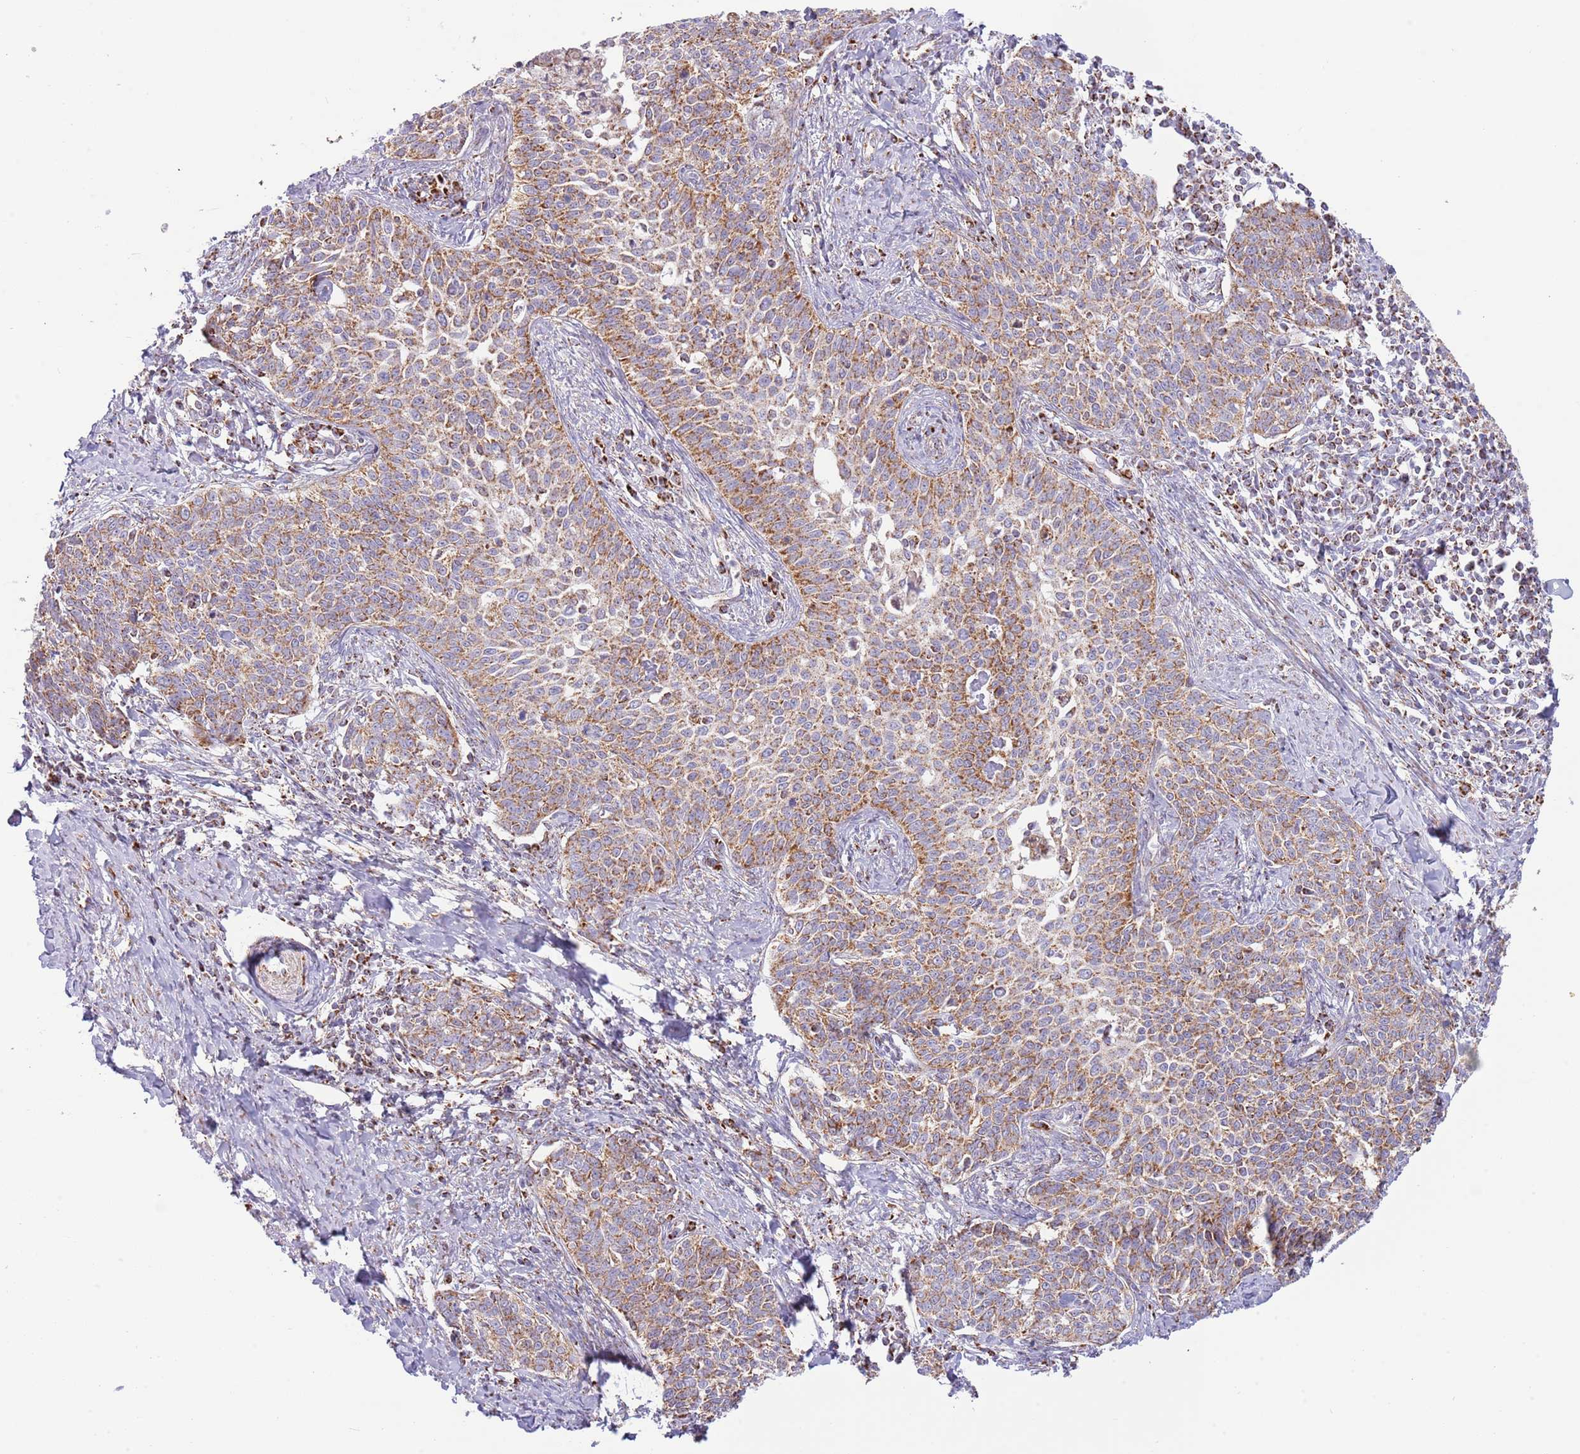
{"staining": {"intensity": "moderate", "quantity": ">75%", "location": "cytoplasmic/membranous"}, "tissue": "cervical cancer", "cell_type": "Tumor cells", "image_type": "cancer", "snomed": [{"axis": "morphology", "description": "Squamous cell carcinoma, NOS"}, {"axis": "topography", "description": "Cervix"}], "caption": "Immunohistochemical staining of human squamous cell carcinoma (cervical) reveals medium levels of moderate cytoplasmic/membranous staining in about >75% of tumor cells.", "gene": "LHX6", "patient": {"sex": "female", "age": 39}}